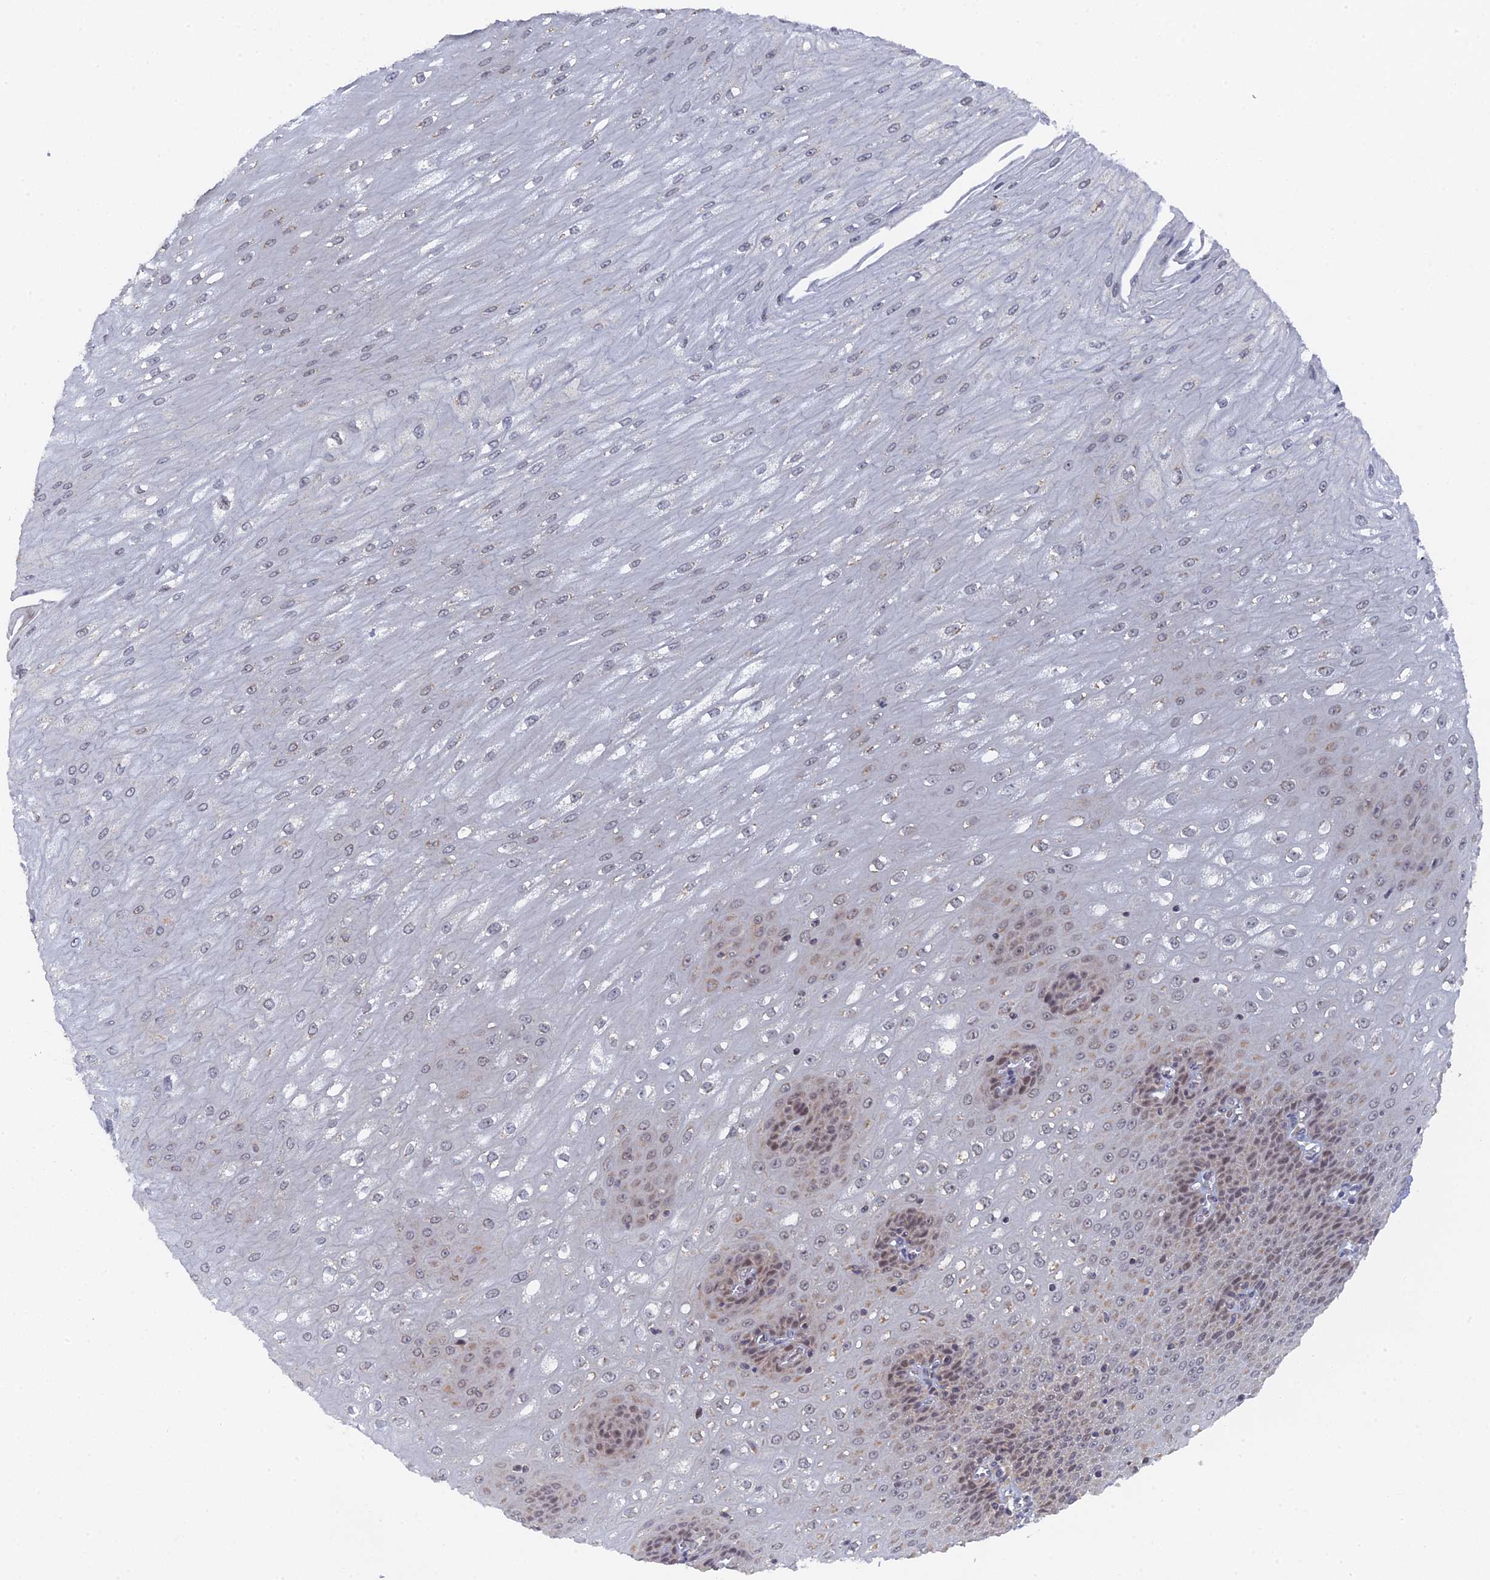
{"staining": {"intensity": "weak", "quantity": "25%-75%", "location": "cytoplasmic/membranous,nuclear"}, "tissue": "esophagus", "cell_type": "Squamous epithelial cells", "image_type": "normal", "snomed": [{"axis": "morphology", "description": "Normal tissue, NOS"}, {"axis": "topography", "description": "Esophagus"}], "caption": "The histopathology image exhibits immunohistochemical staining of normal esophagus. There is weak cytoplasmic/membranous,nuclear expression is appreciated in approximately 25%-75% of squamous epithelial cells. (brown staining indicates protein expression, while blue staining denotes nuclei).", "gene": "MIGA2", "patient": {"sex": "male", "age": 60}}